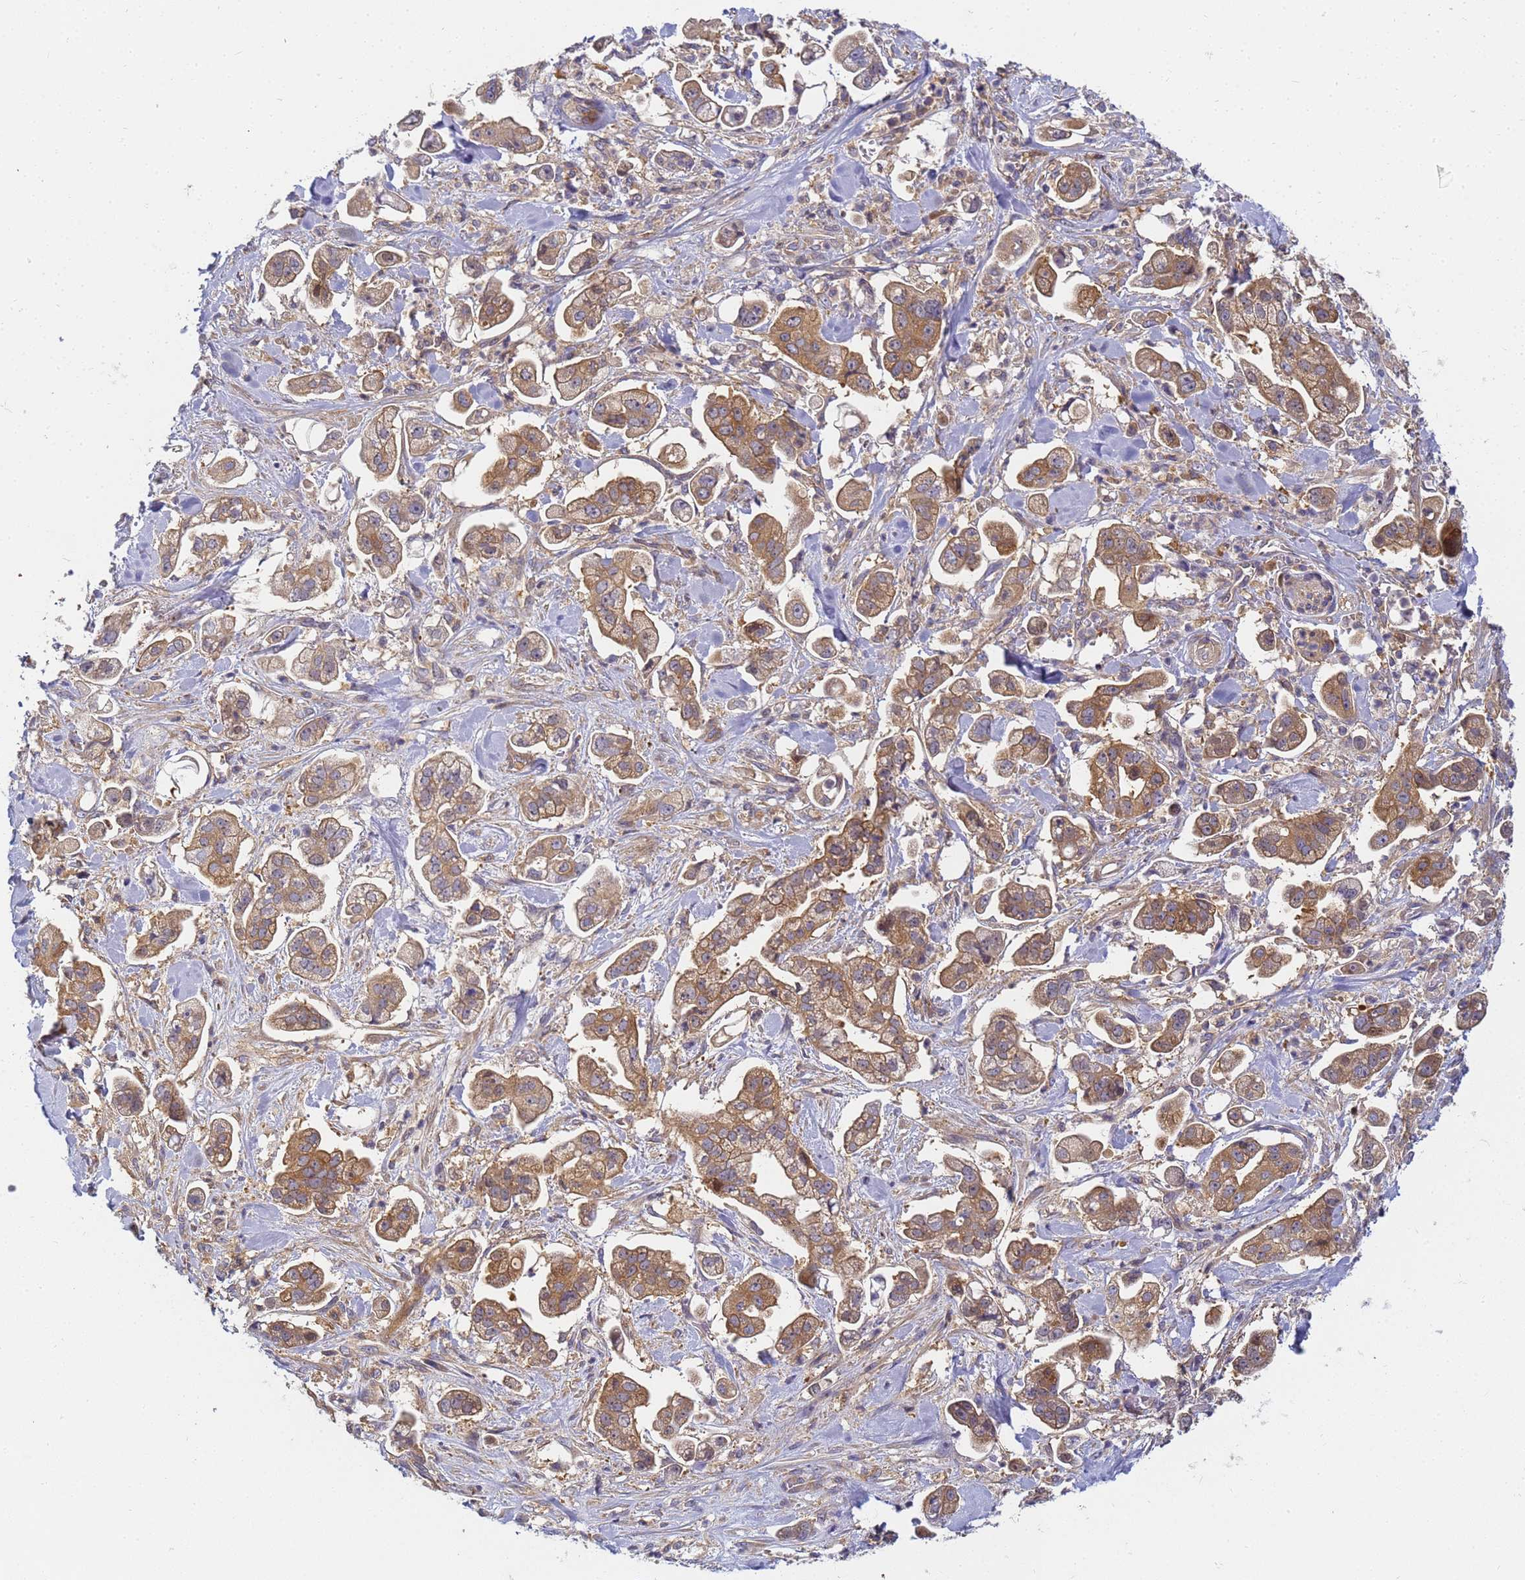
{"staining": {"intensity": "moderate", "quantity": ">75%", "location": "cytoplasmic/membranous"}, "tissue": "stomach cancer", "cell_type": "Tumor cells", "image_type": "cancer", "snomed": [{"axis": "morphology", "description": "Adenocarcinoma, NOS"}, {"axis": "topography", "description": "Stomach"}], "caption": "Approximately >75% of tumor cells in human stomach adenocarcinoma display moderate cytoplasmic/membranous protein positivity as visualized by brown immunohistochemical staining.", "gene": "CHM", "patient": {"sex": "male", "age": 62}}